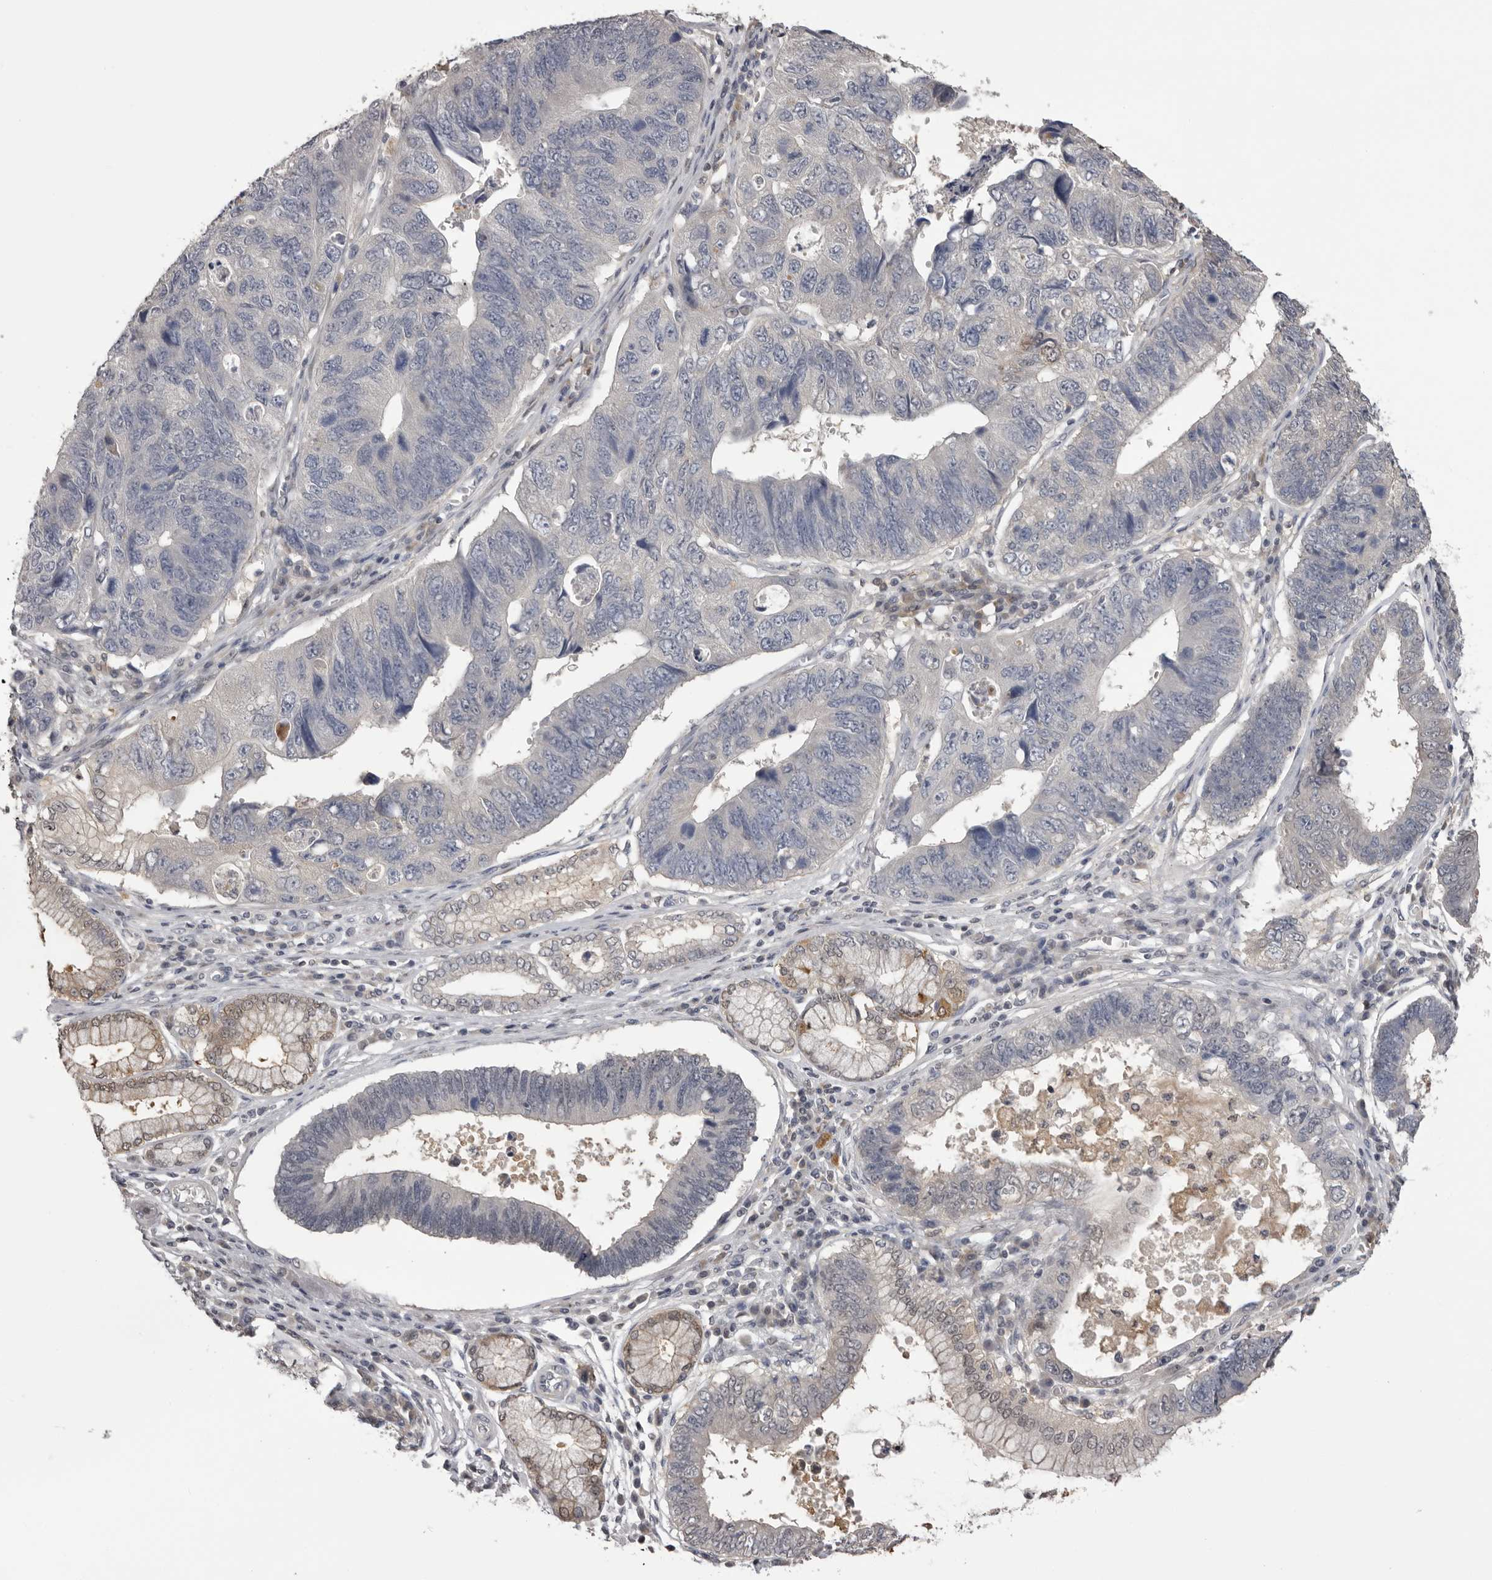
{"staining": {"intensity": "negative", "quantity": "none", "location": "none"}, "tissue": "stomach cancer", "cell_type": "Tumor cells", "image_type": "cancer", "snomed": [{"axis": "morphology", "description": "Adenocarcinoma, NOS"}, {"axis": "topography", "description": "Stomach"}], "caption": "This is an immunohistochemistry (IHC) photomicrograph of human stomach adenocarcinoma. There is no expression in tumor cells.", "gene": "MDH1", "patient": {"sex": "male", "age": 59}}